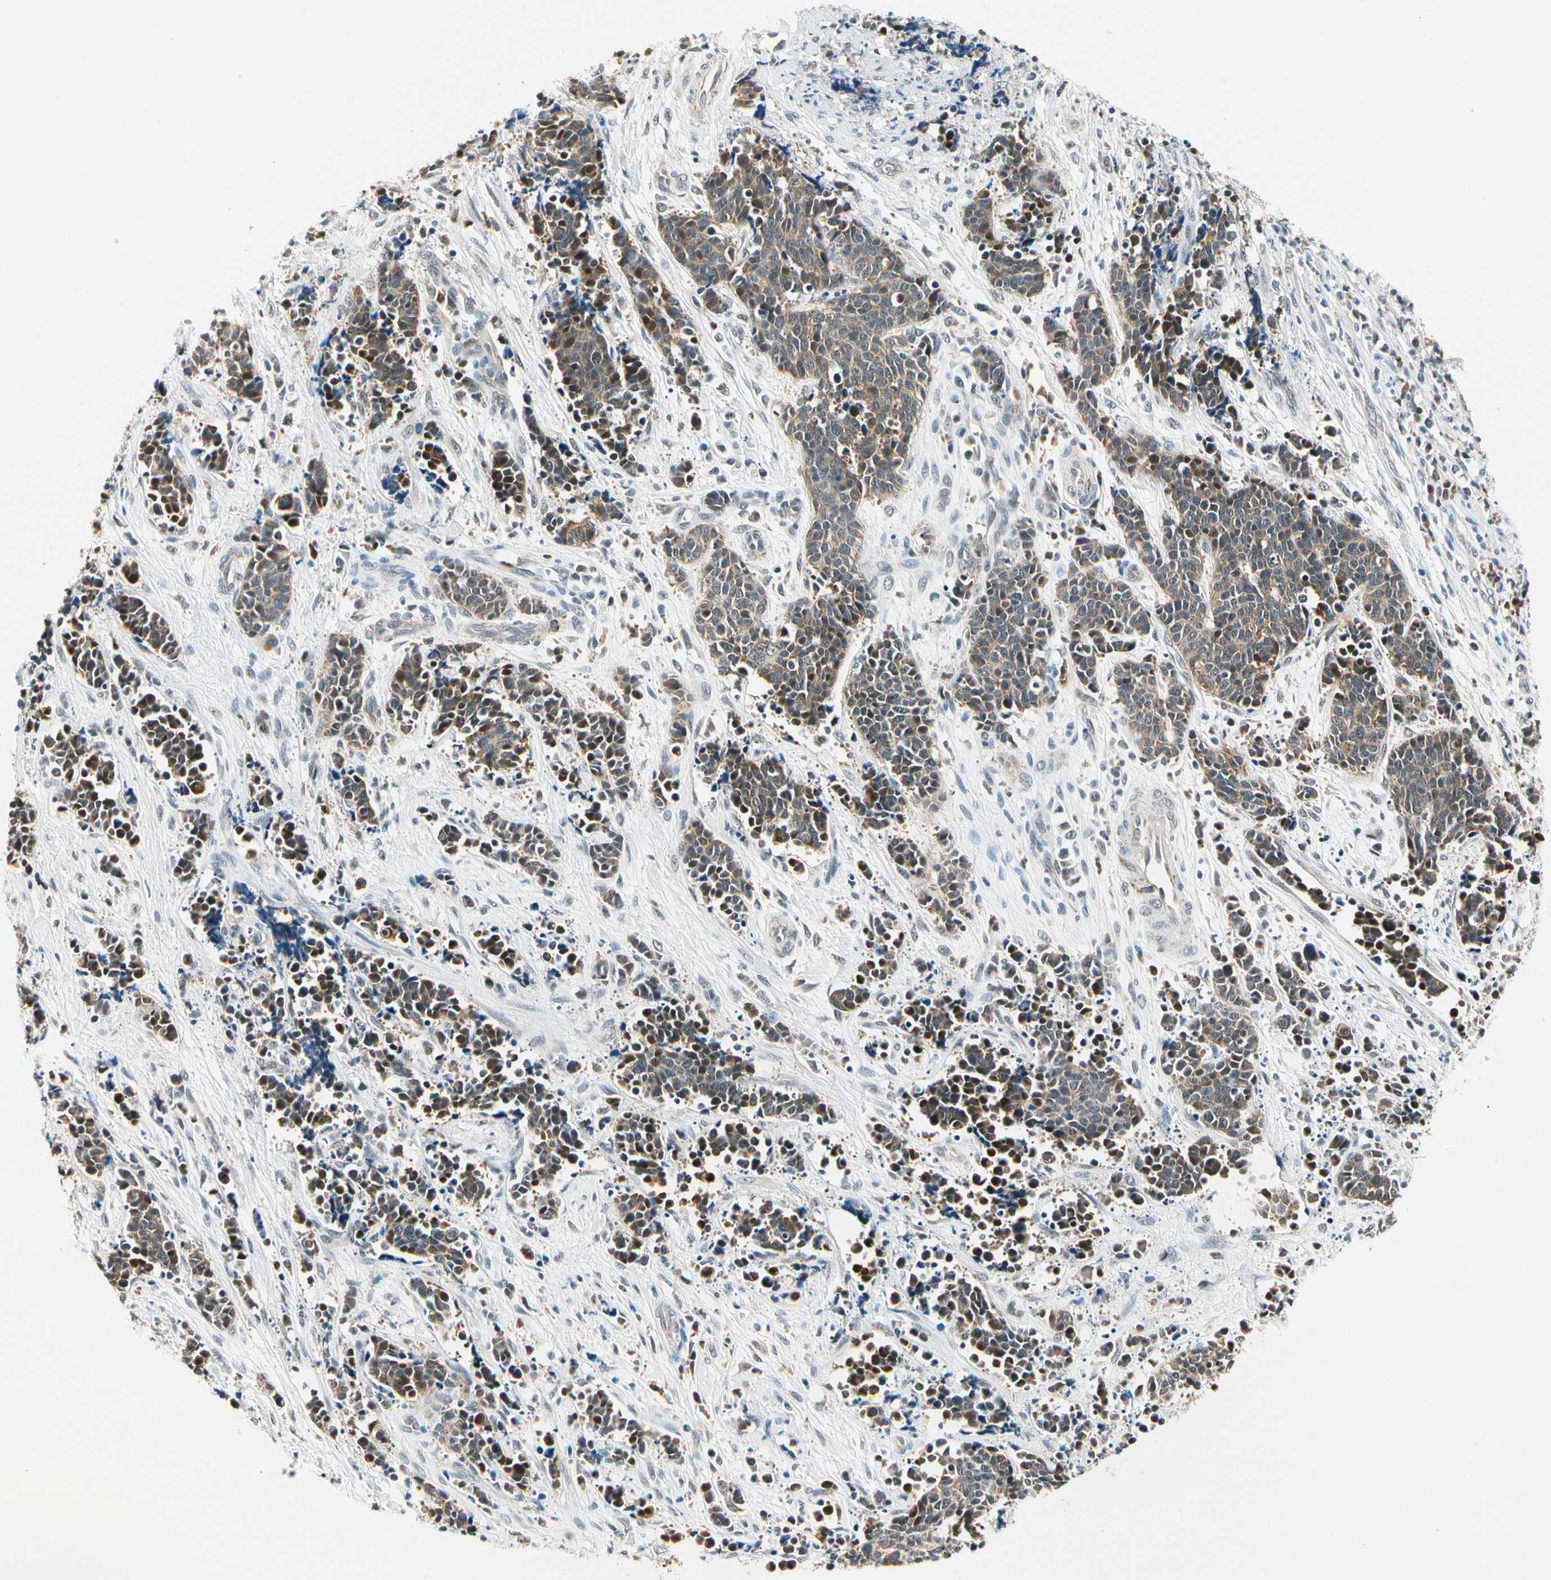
{"staining": {"intensity": "moderate", "quantity": "25%-75%", "location": "cytoplasmic/membranous,nuclear"}, "tissue": "cervical cancer", "cell_type": "Tumor cells", "image_type": "cancer", "snomed": [{"axis": "morphology", "description": "Squamous cell carcinoma, NOS"}, {"axis": "topography", "description": "Cervix"}], "caption": "Approximately 25%-75% of tumor cells in cervical squamous cell carcinoma show moderate cytoplasmic/membranous and nuclear protein expression as visualized by brown immunohistochemical staining.", "gene": "PDK2", "patient": {"sex": "female", "age": 35}}